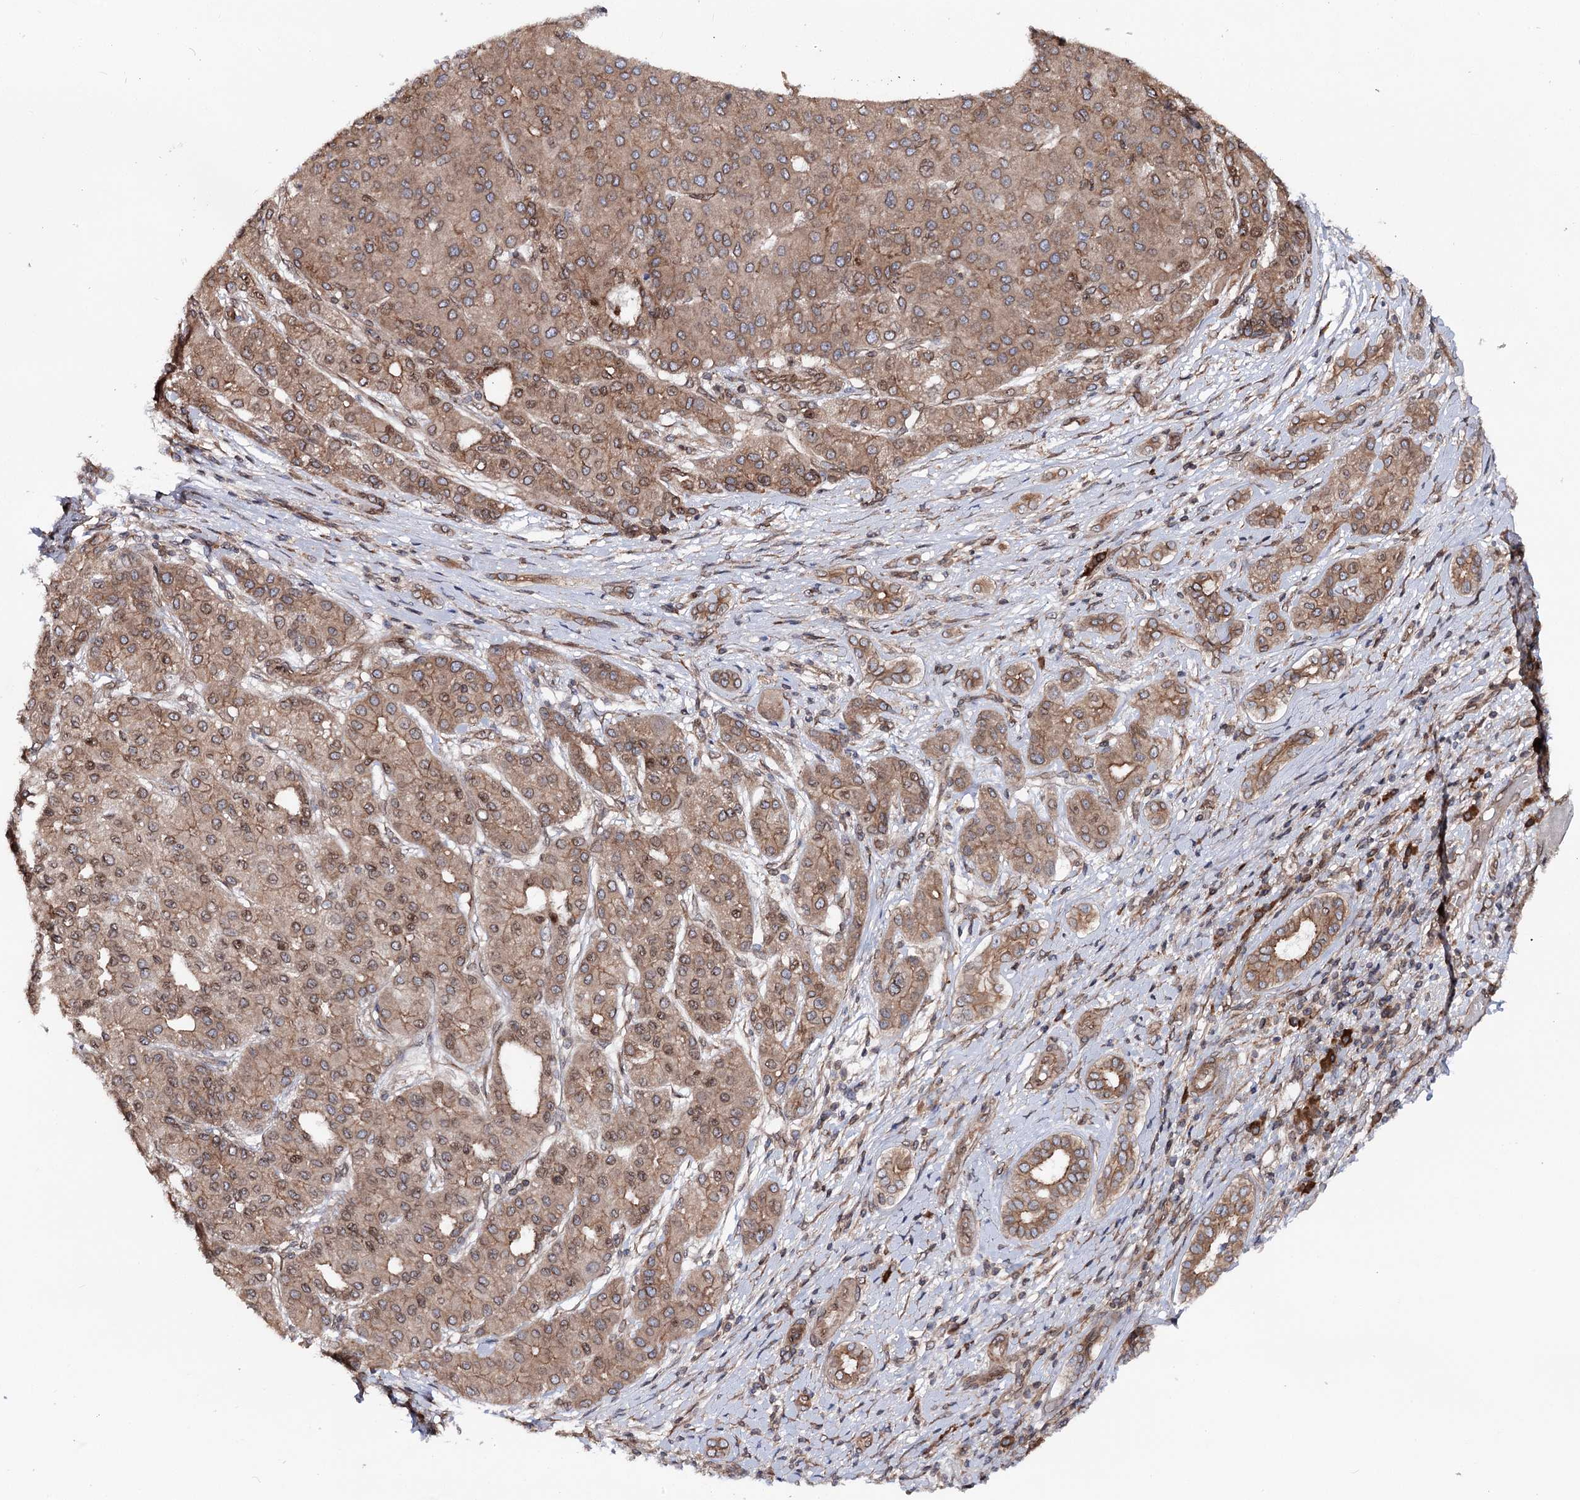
{"staining": {"intensity": "moderate", "quantity": ">75%", "location": "cytoplasmic/membranous,nuclear"}, "tissue": "liver cancer", "cell_type": "Tumor cells", "image_type": "cancer", "snomed": [{"axis": "morphology", "description": "Carcinoma, Hepatocellular, NOS"}, {"axis": "topography", "description": "Liver"}], "caption": "Immunohistochemical staining of liver hepatocellular carcinoma displays moderate cytoplasmic/membranous and nuclear protein staining in about >75% of tumor cells.", "gene": "FGFR1OP2", "patient": {"sex": "male", "age": 65}}